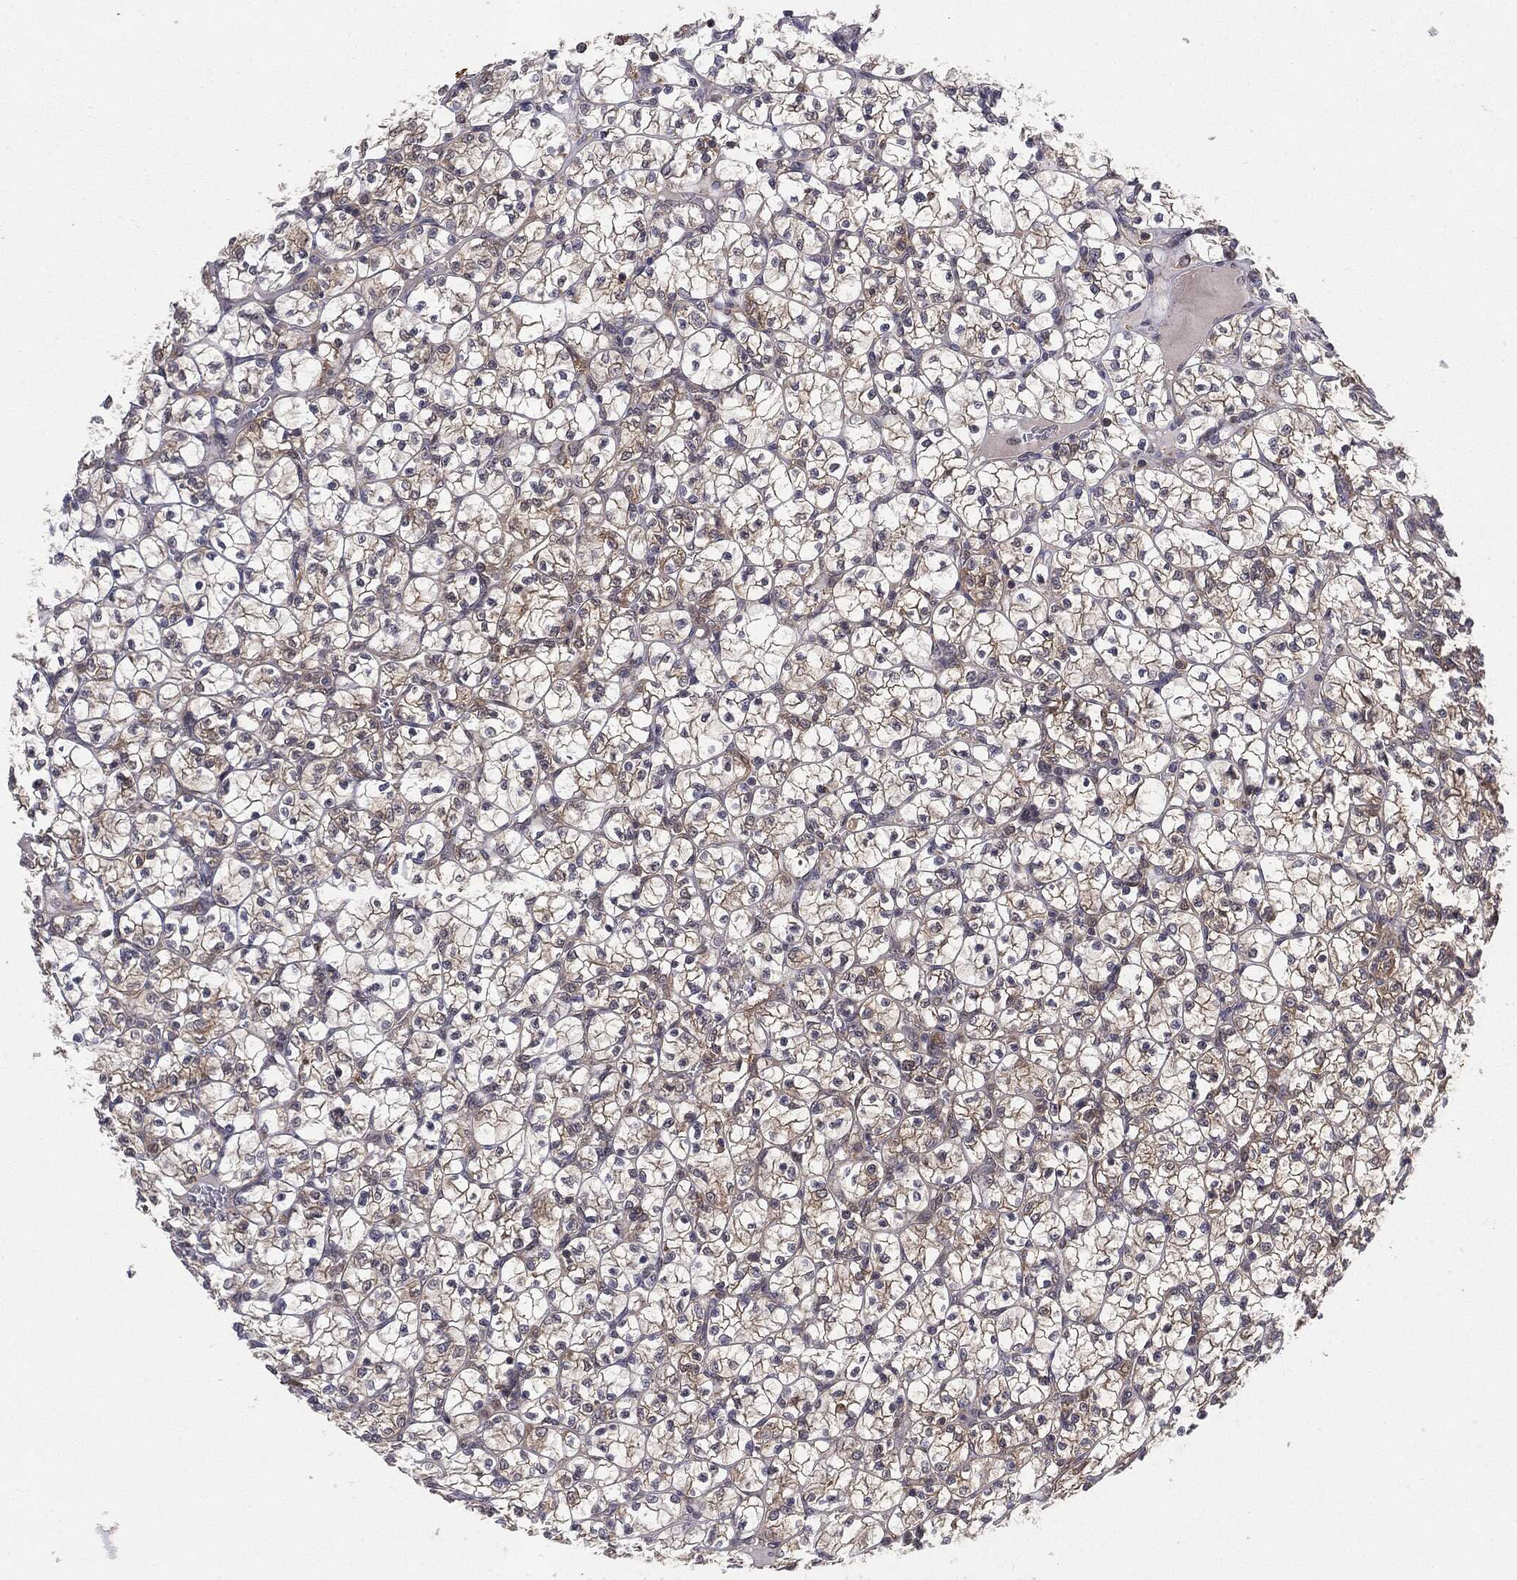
{"staining": {"intensity": "negative", "quantity": "none", "location": "none"}, "tissue": "renal cancer", "cell_type": "Tumor cells", "image_type": "cancer", "snomed": [{"axis": "morphology", "description": "Adenocarcinoma, NOS"}, {"axis": "topography", "description": "Kidney"}], "caption": "A histopathology image of renal cancer stained for a protein demonstrates no brown staining in tumor cells.", "gene": "KRT7", "patient": {"sex": "female", "age": 89}}